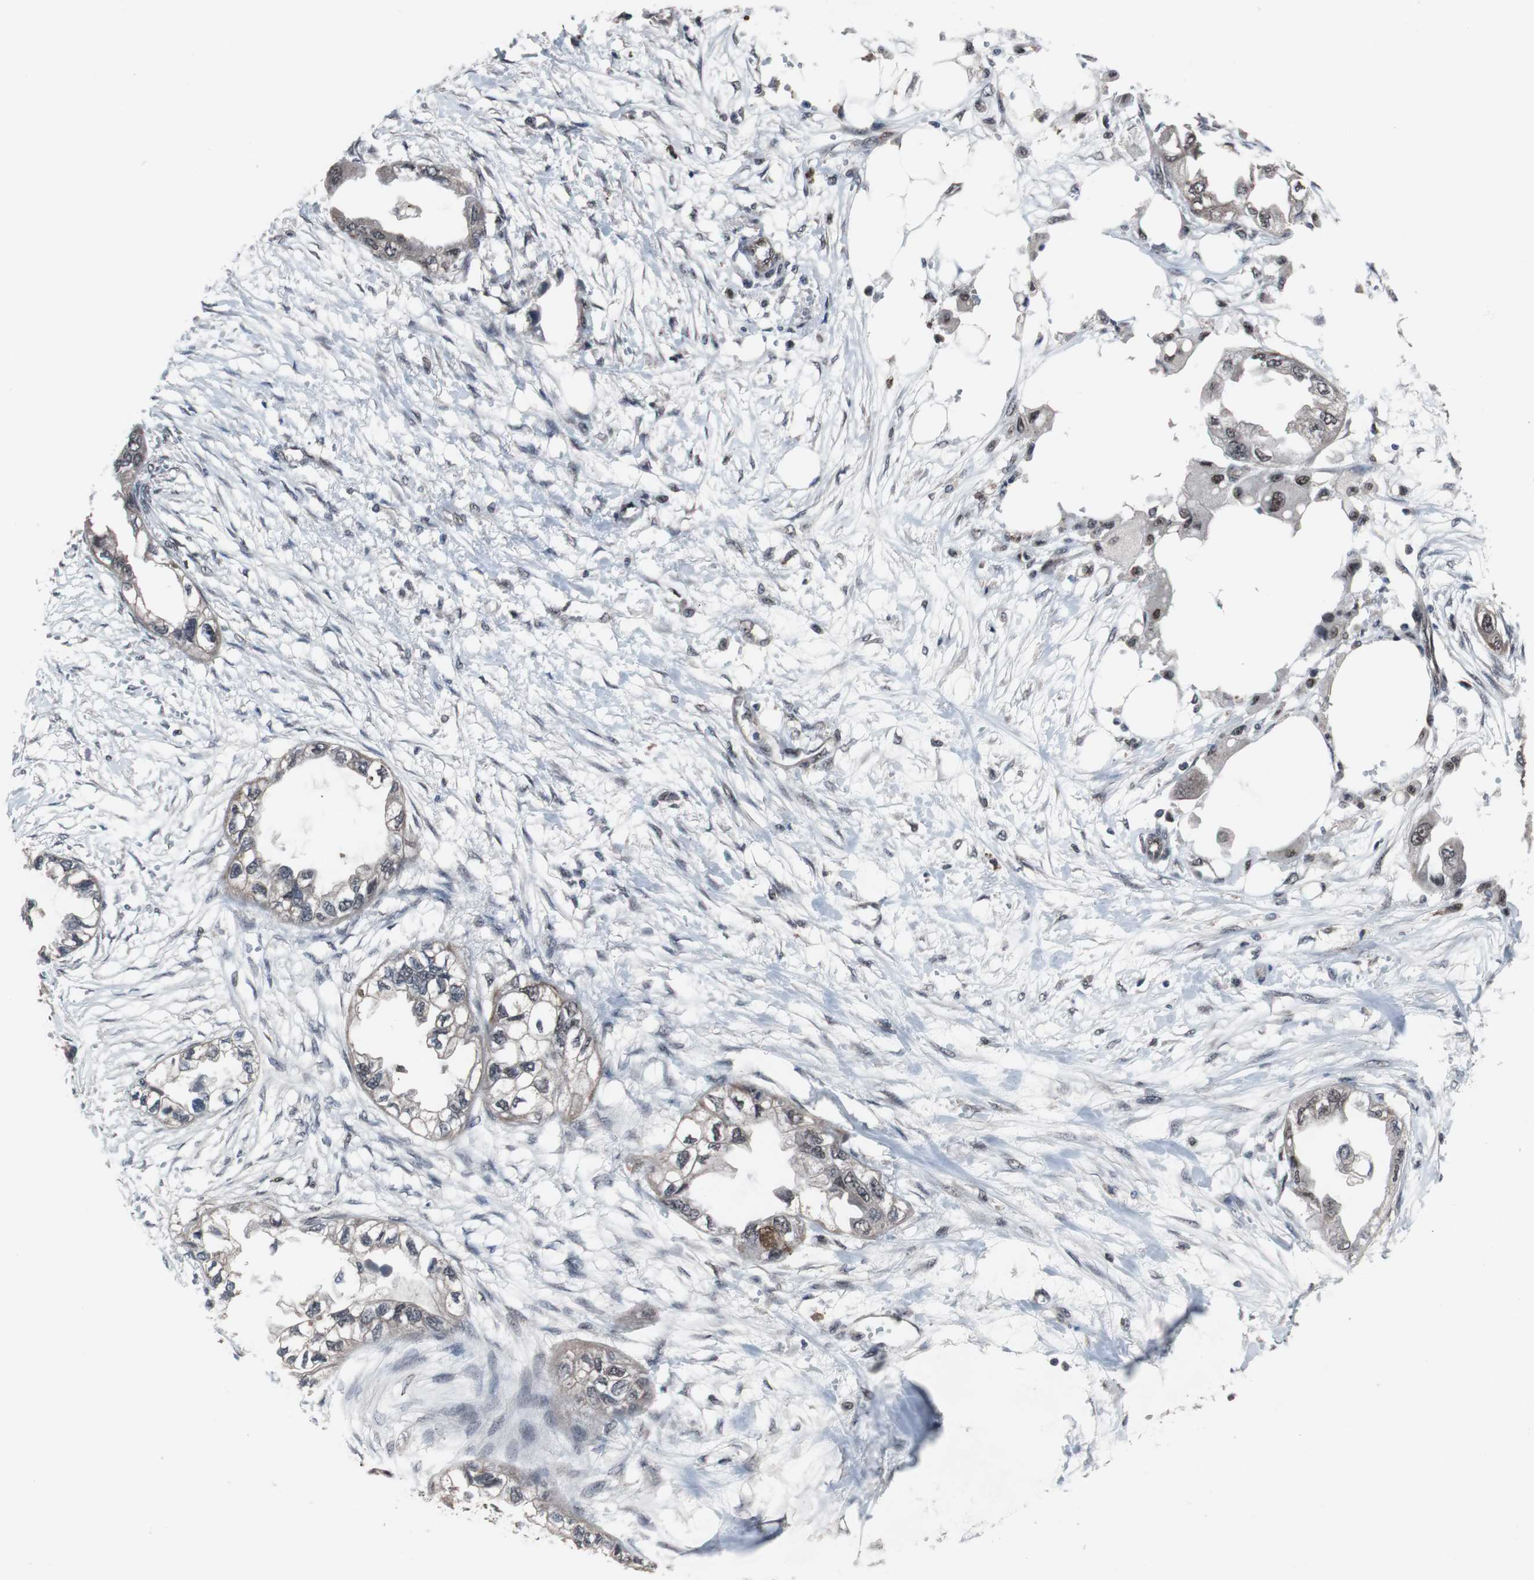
{"staining": {"intensity": "weak", "quantity": "25%-75%", "location": "cytoplasmic/membranous,nuclear"}, "tissue": "endometrial cancer", "cell_type": "Tumor cells", "image_type": "cancer", "snomed": [{"axis": "morphology", "description": "Adenocarcinoma, NOS"}, {"axis": "topography", "description": "Endometrium"}], "caption": "Approximately 25%-75% of tumor cells in human endometrial cancer reveal weak cytoplasmic/membranous and nuclear protein expression as visualized by brown immunohistochemical staining.", "gene": "GTF2F2", "patient": {"sex": "female", "age": 67}}